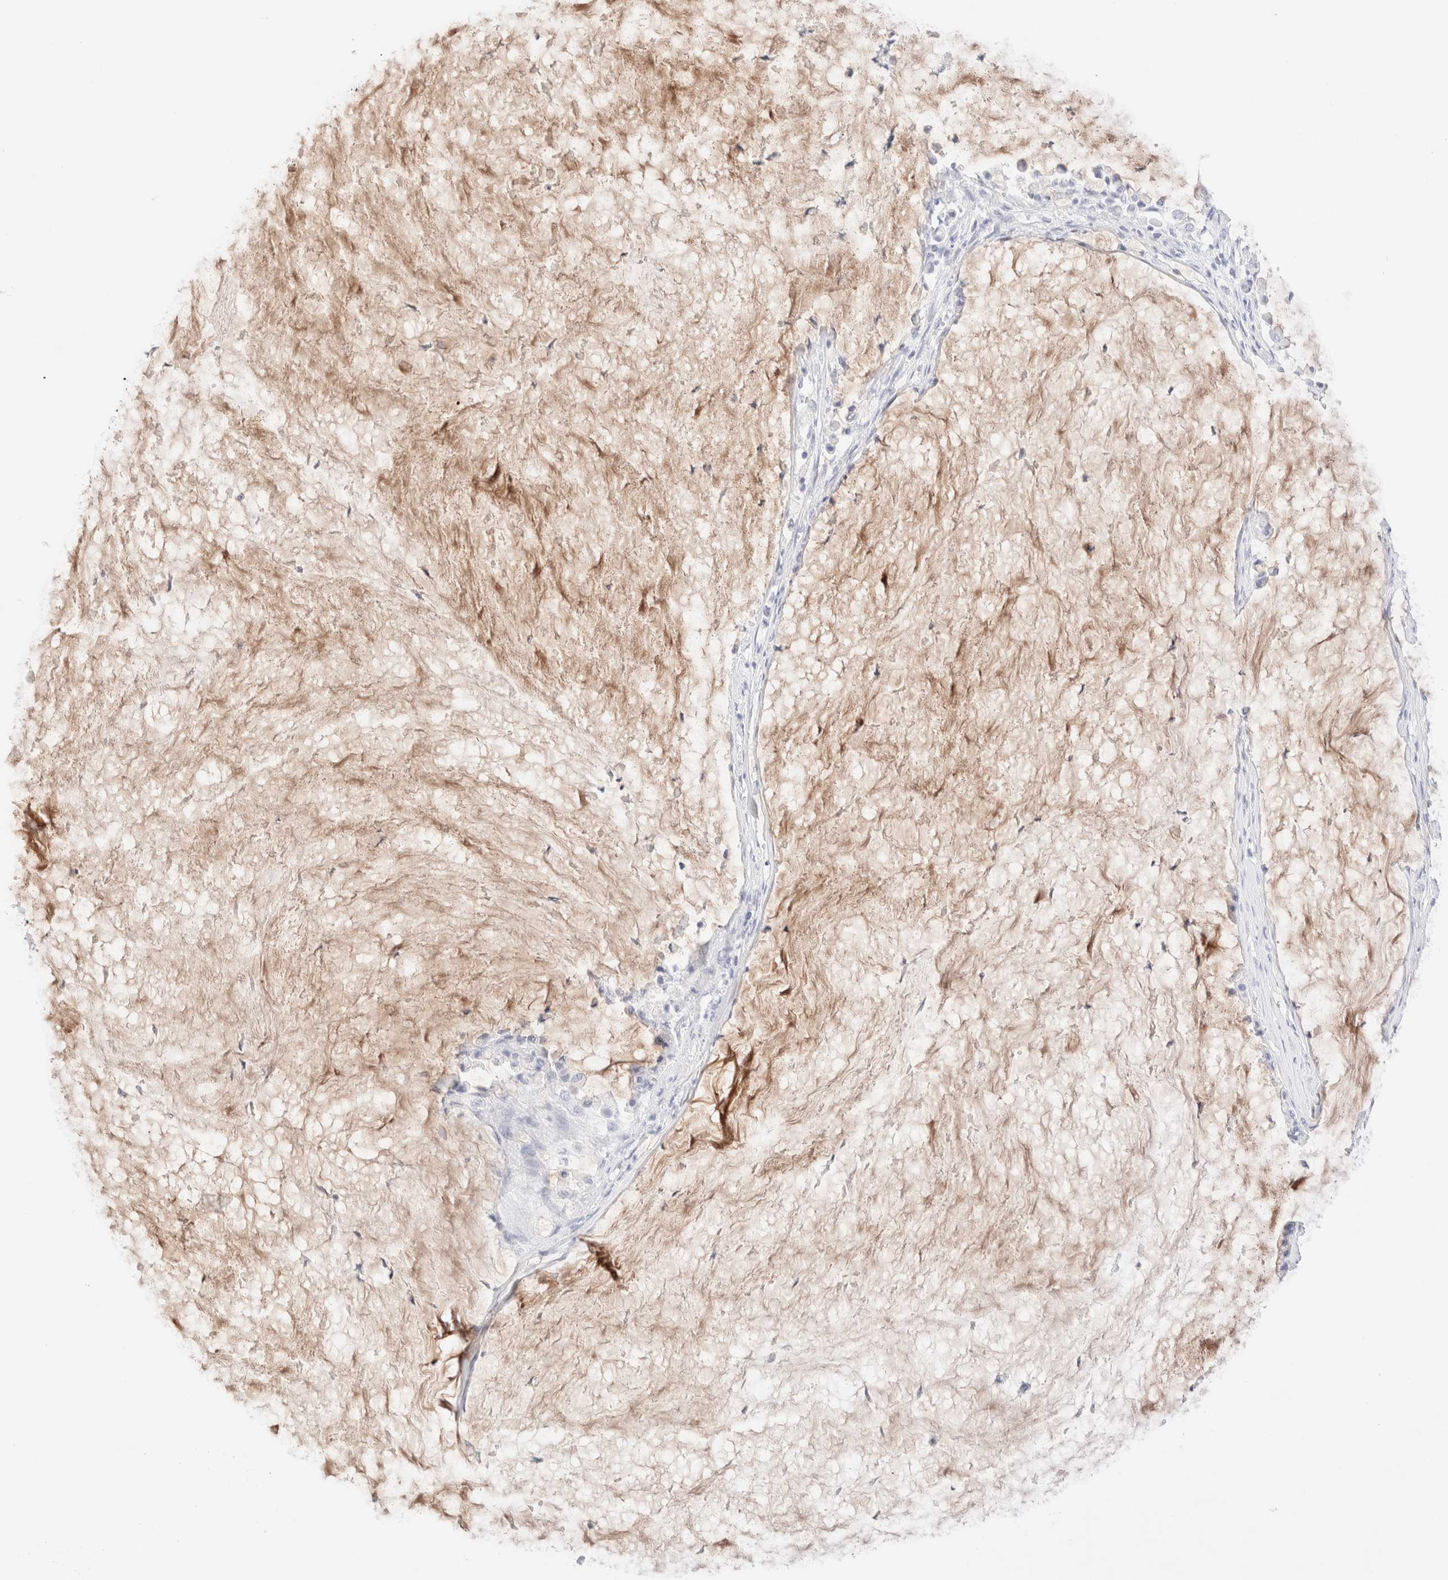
{"staining": {"intensity": "weak", "quantity": "<25%", "location": "cytoplasmic/membranous"}, "tissue": "pancreatic cancer", "cell_type": "Tumor cells", "image_type": "cancer", "snomed": [{"axis": "morphology", "description": "Adenocarcinoma, NOS"}, {"axis": "topography", "description": "Pancreas"}], "caption": "An IHC micrograph of pancreatic cancer is shown. There is no staining in tumor cells of pancreatic cancer.", "gene": "KRT15", "patient": {"sex": "male", "age": 41}}